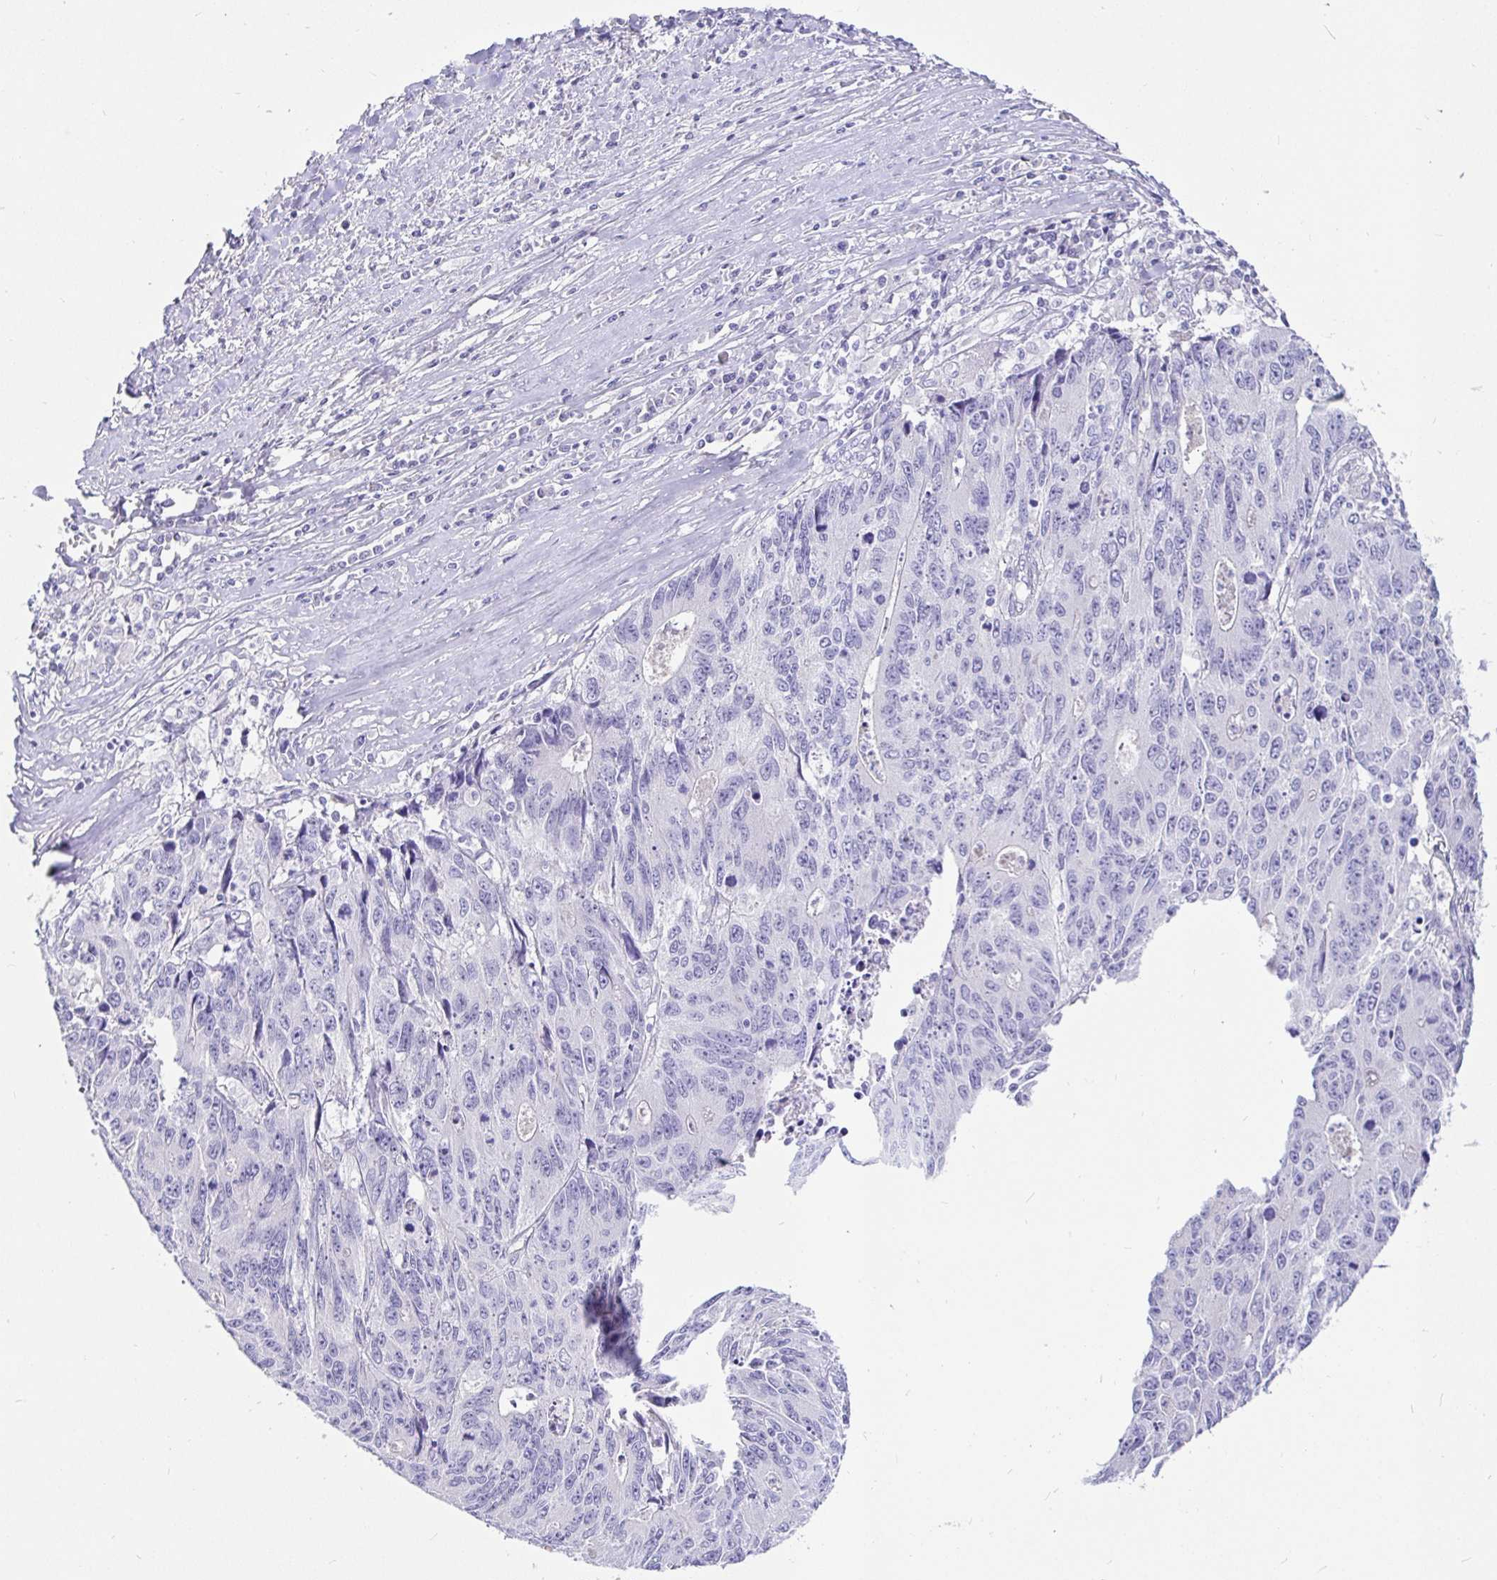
{"staining": {"intensity": "negative", "quantity": "none", "location": "none"}, "tissue": "liver cancer", "cell_type": "Tumor cells", "image_type": "cancer", "snomed": [{"axis": "morphology", "description": "Cholangiocarcinoma"}, {"axis": "topography", "description": "Liver"}], "caption": "This is an IHC micrograph of human liver cancer. There is no positivity in tumor cells.", "gene": "TPTE", "patient": {"sex": "male", "age": 65}}